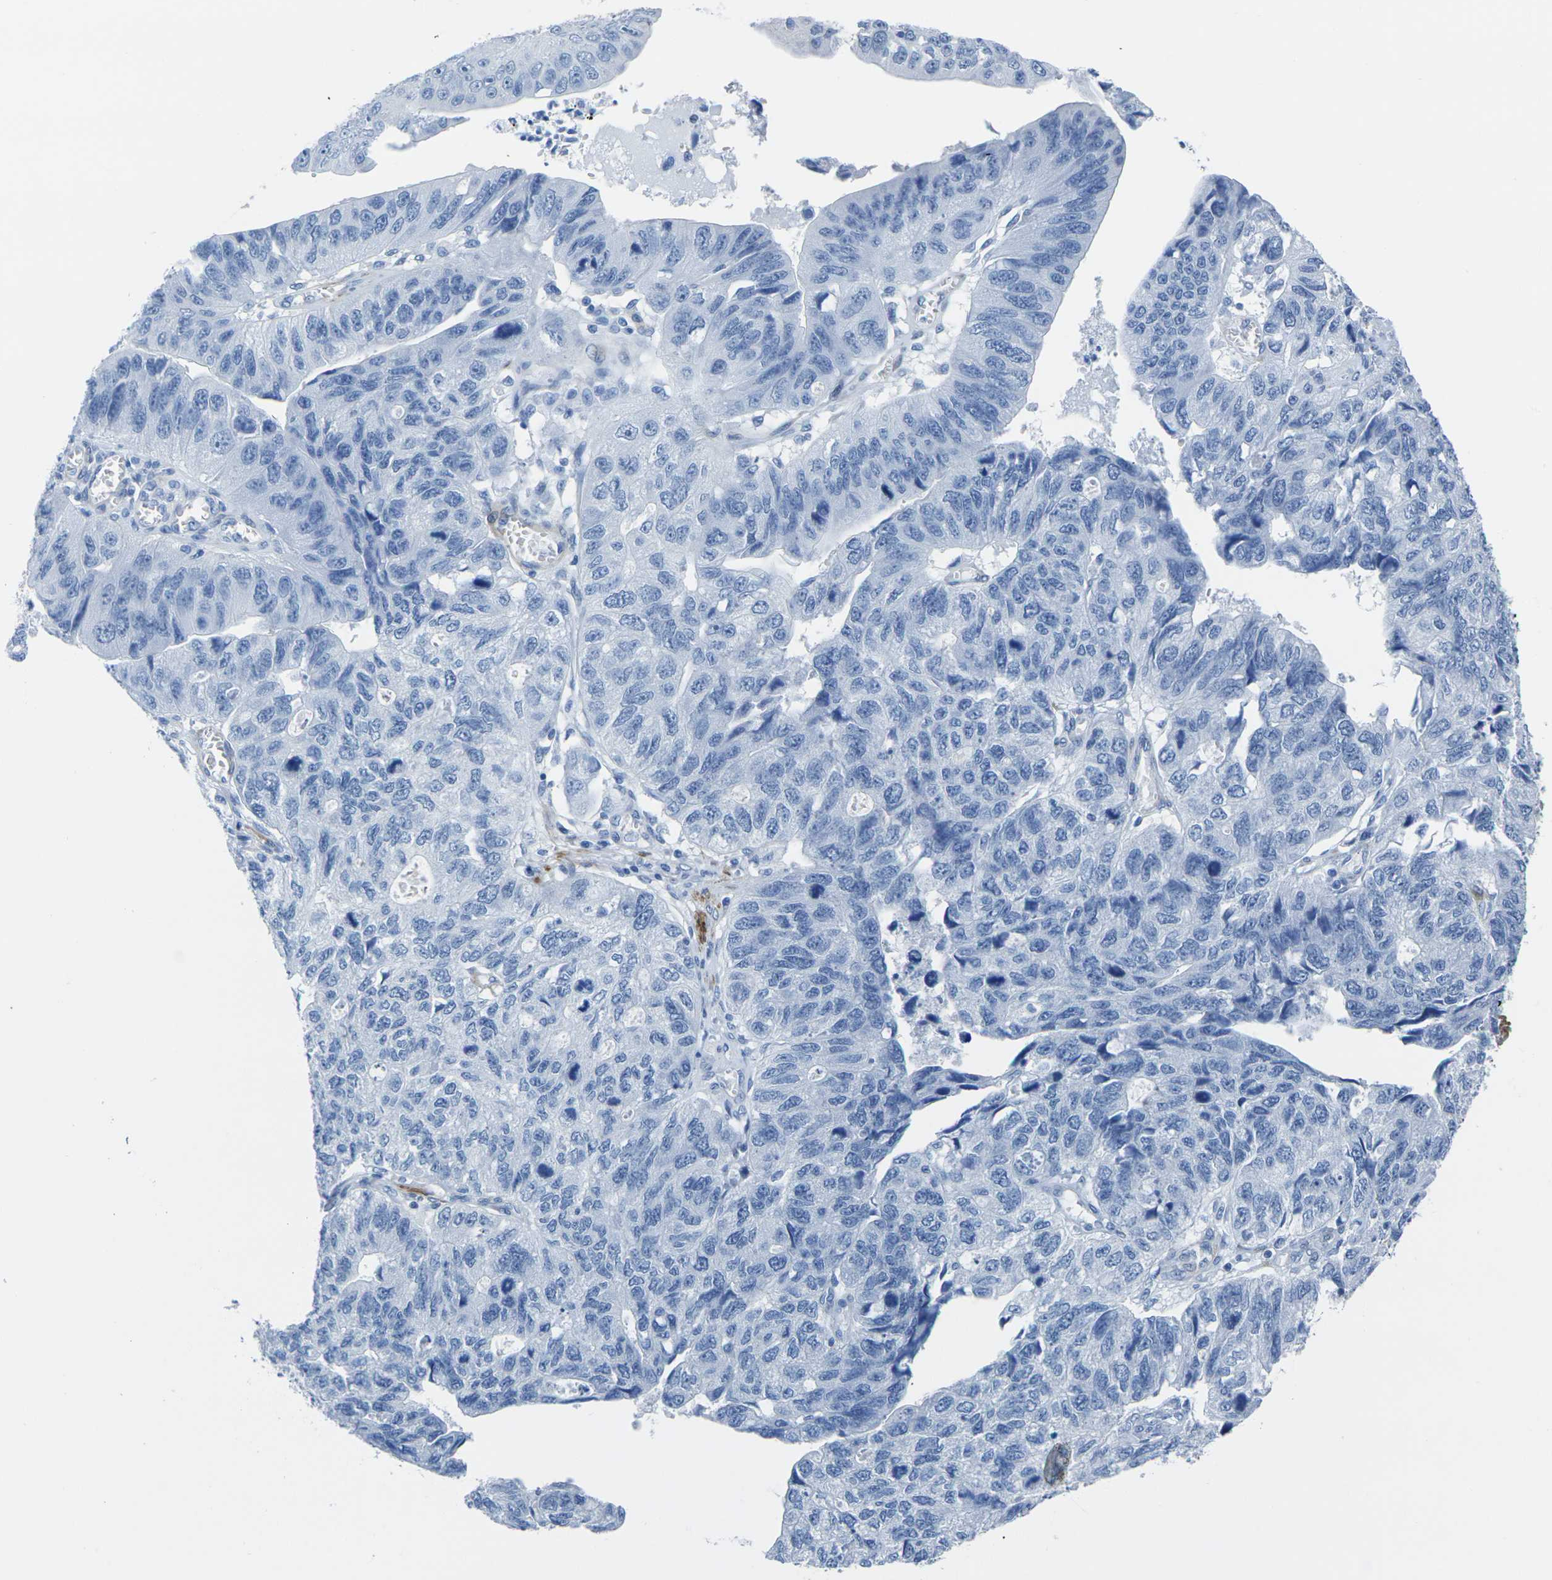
{"staining": {"intensity": "negative", "quantity": "none", "location": "none"}, "tissue": "stomach cancer", "cell_type": "Tumor cells", "image_type": "cancer", "snomed": [{"axis": "morphology", "description": "Adenocarcinoma, NOS"}, {"axis": "topography", "description": "Stomach"}], "caption": "Immunohistochemistry image of adenocarcinoma (stomach) stained for a protein (brown), which reveals no positivity in tumor cells. (Immunohistochemistry, brightfield microscopy, high magnification).", "gene": "CNN1", "patient": {"sex": "male", "age": 59}}